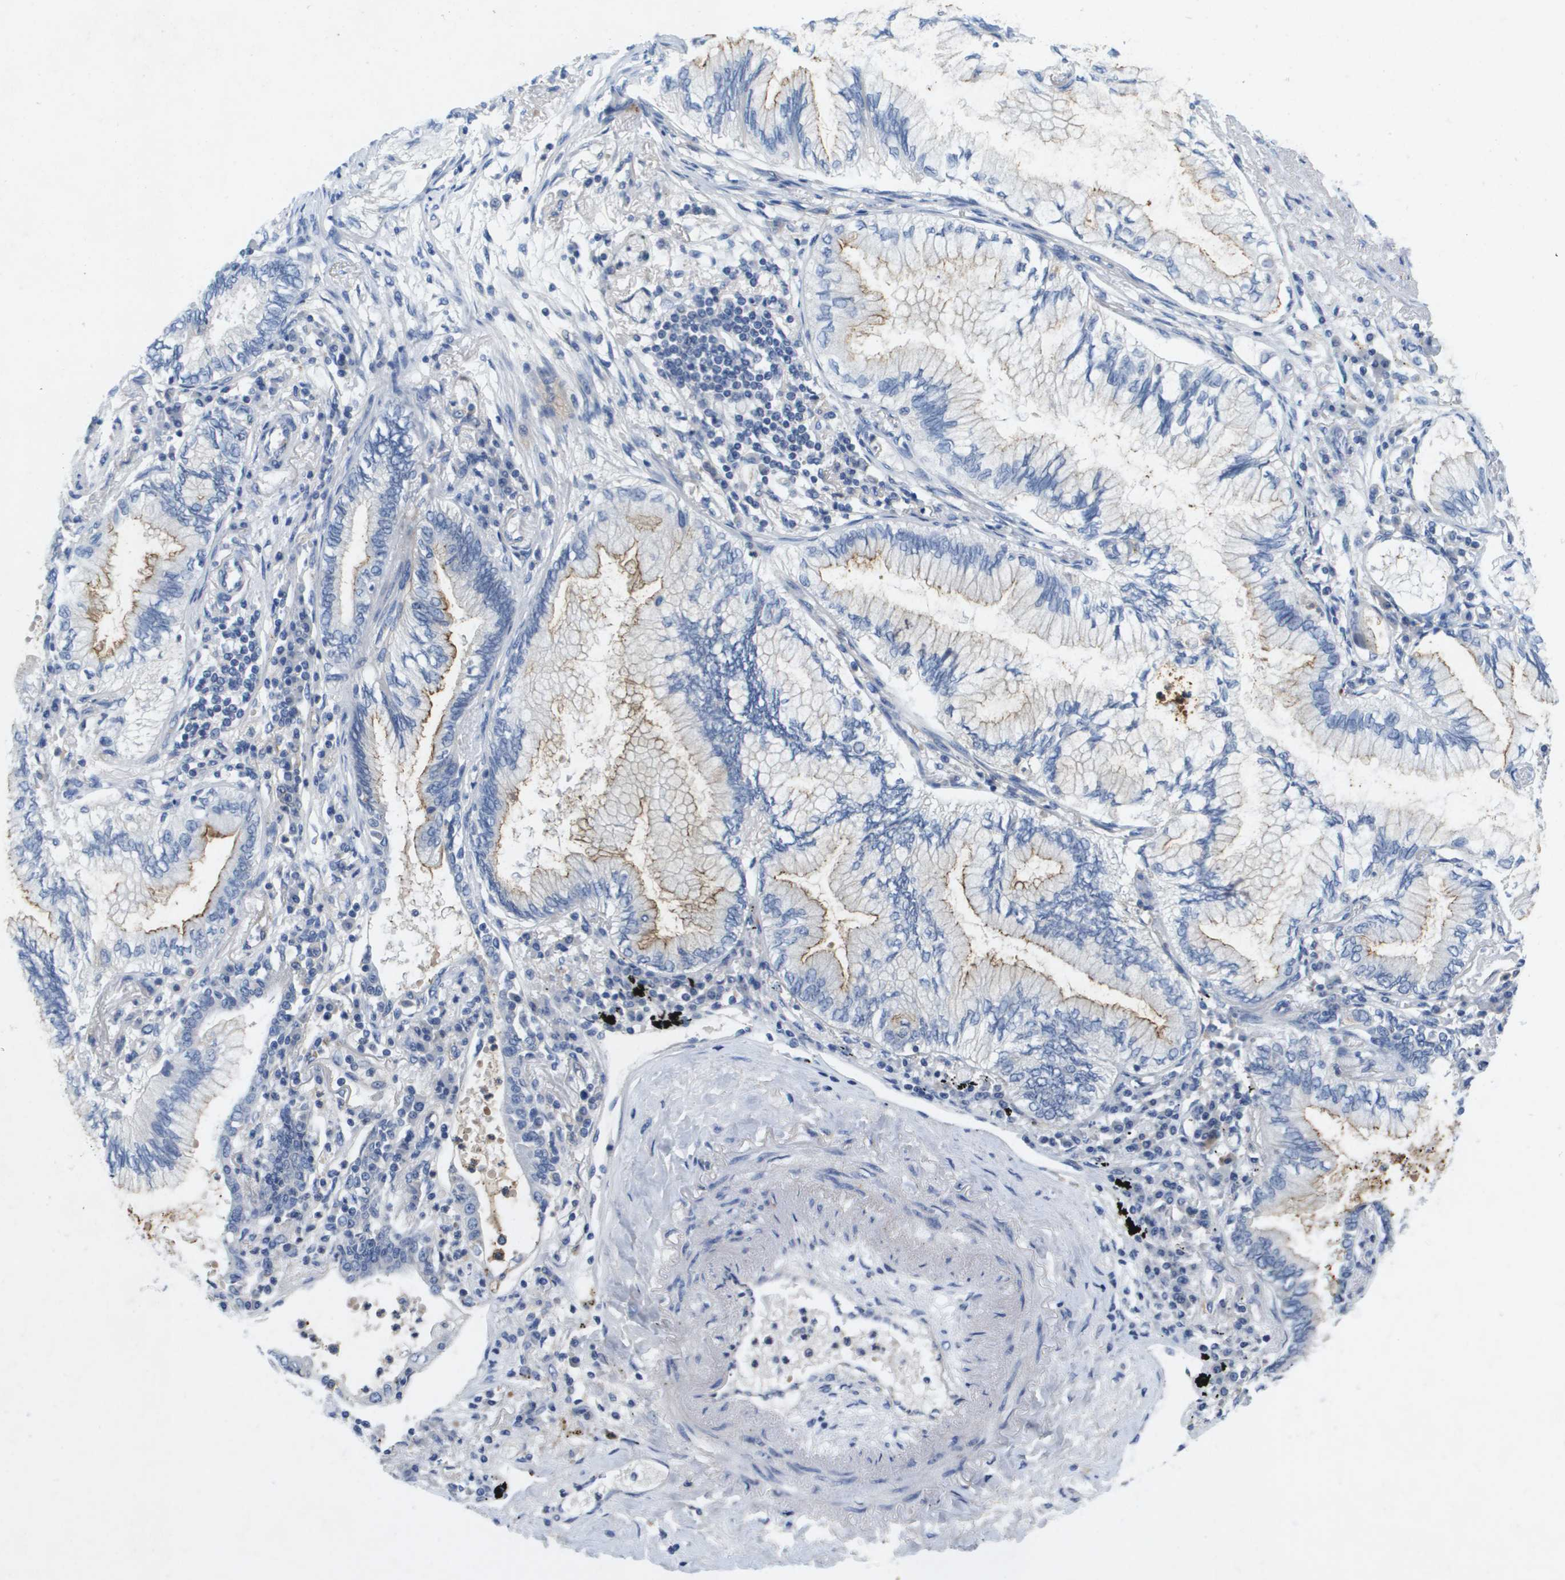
{"staining": {"intensity": "weak", "quantity": "25%-75%", "location": "cytoplasmic/membranous"}, "tissue": "lung cancer", "cell_type": "Tumor cells", "image_type": "cancer", "snomed": [{"axis": "morphology", "description": "Normal tissue, NOS"}, {"axis": "morphology", "description": "Adenocarcinoma, NOS"}, {"axis": "topography", "description": "Bronchus"}, {"axis": "topography", "description": "Lung"}], "caption": "Weak cytoplasmic/membranous expression for a protein is present in about 25%-75% of tumor cells of lung cancer (adenocarcinoma) using immunohistochemistry (IHC).", "gene": "LIPG", "patient": {"sex": "female", "age": 70}}